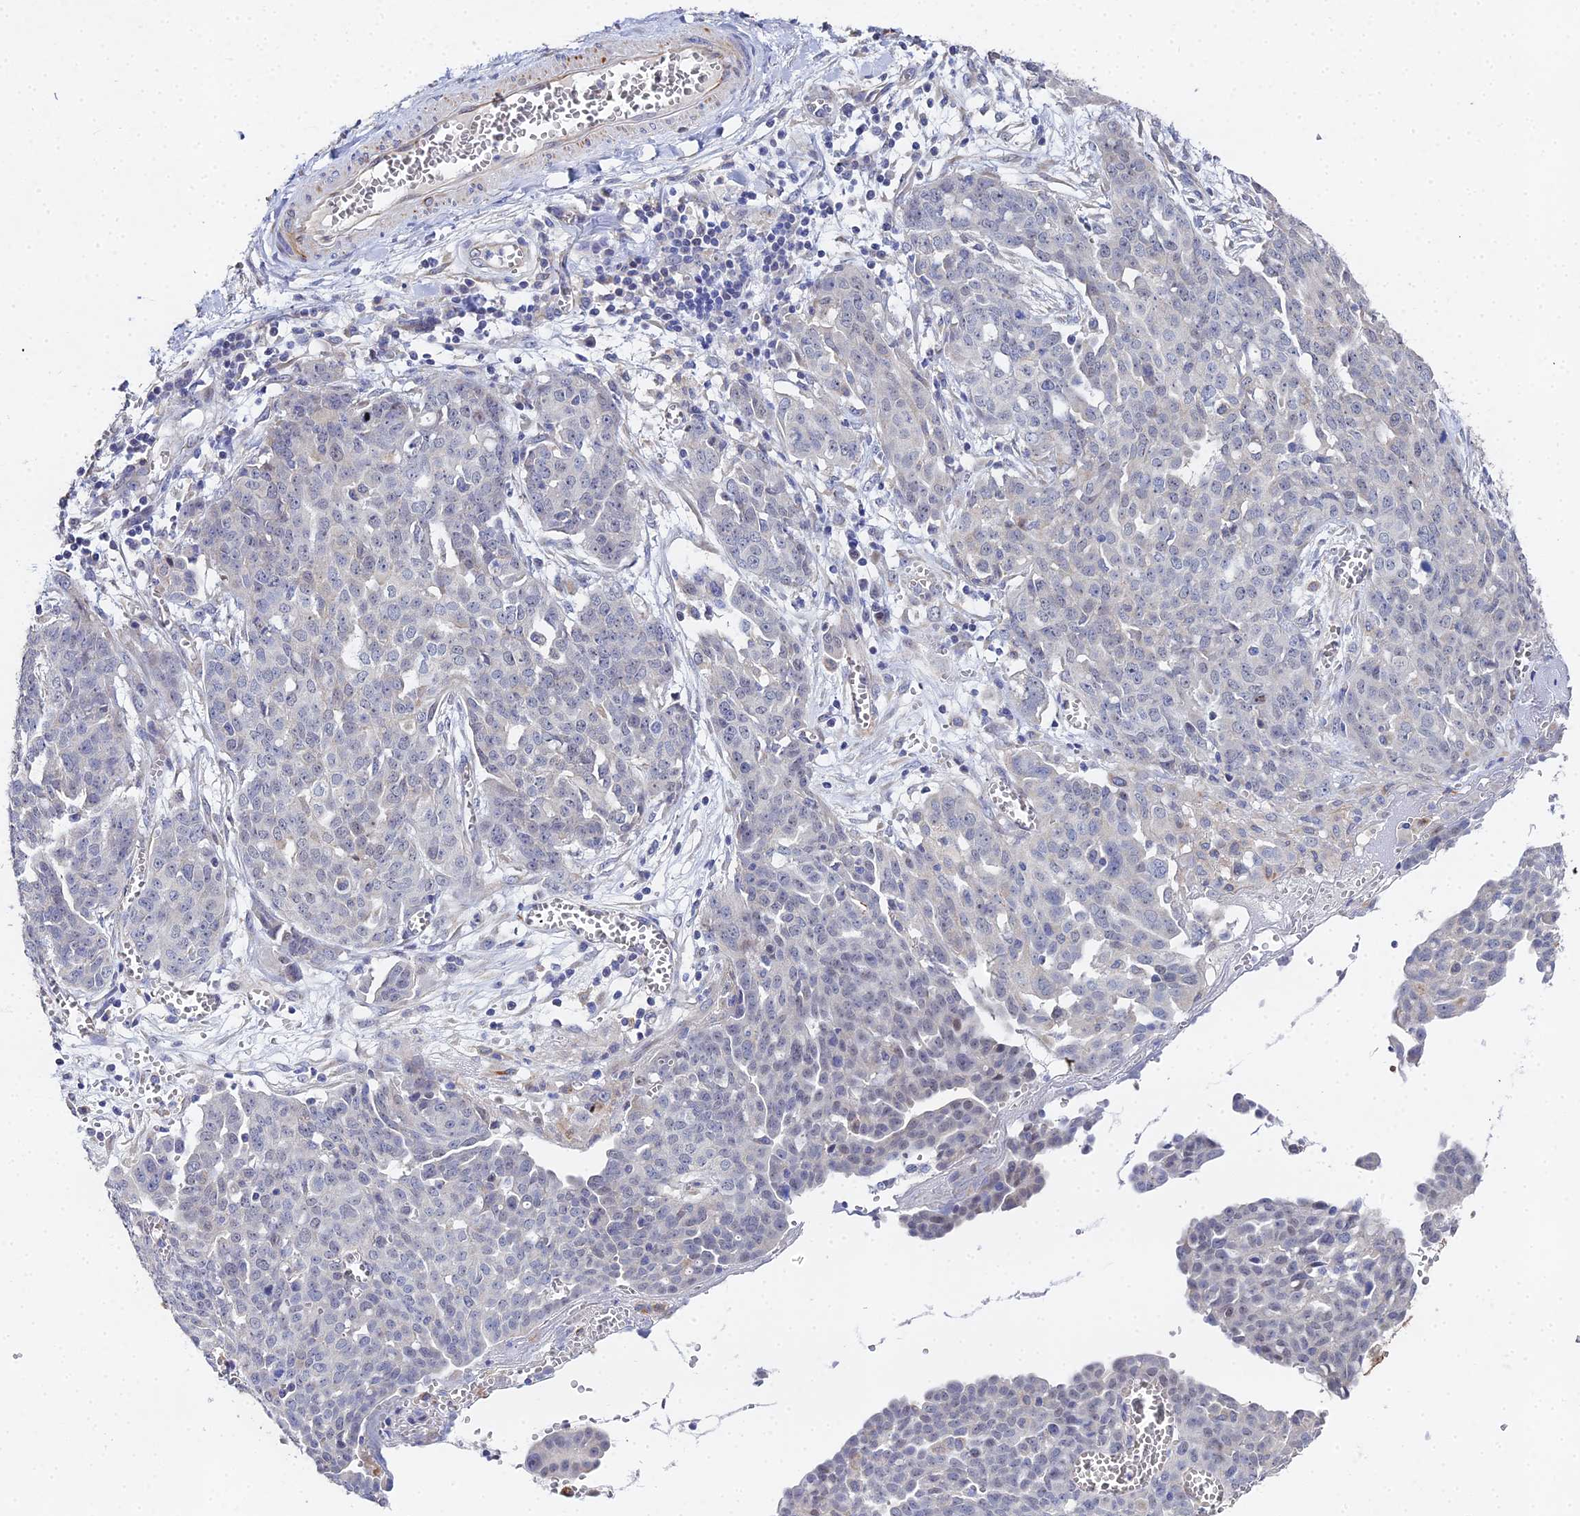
{"staining": {"intensity": "weak", "quantity": "<25%", "location": "nuclear"}, "tissue": "ovarian cancer", "cell_type": "Tumor cells", "image_type": "cancer", "snomed": [{"axis": "morphology", "description": "Cystadenocarcinoma, serous, NOS"}, {"axis": "topography", "description": "Soft tissue"}, {"axis": "topography", "description": "Ovary"}], "caption": "High magnification brightfield microscopy of ovarian cancer (serous cystadenocarcinoma) stained with DAB (3,3'-diaminobenzidine) (brown) and counterstained with hematoxylin (blue): tumor cells show no significant expression.", "gene": "ENSG00000268674", "patient": {"sex": "female", "age": 57}}